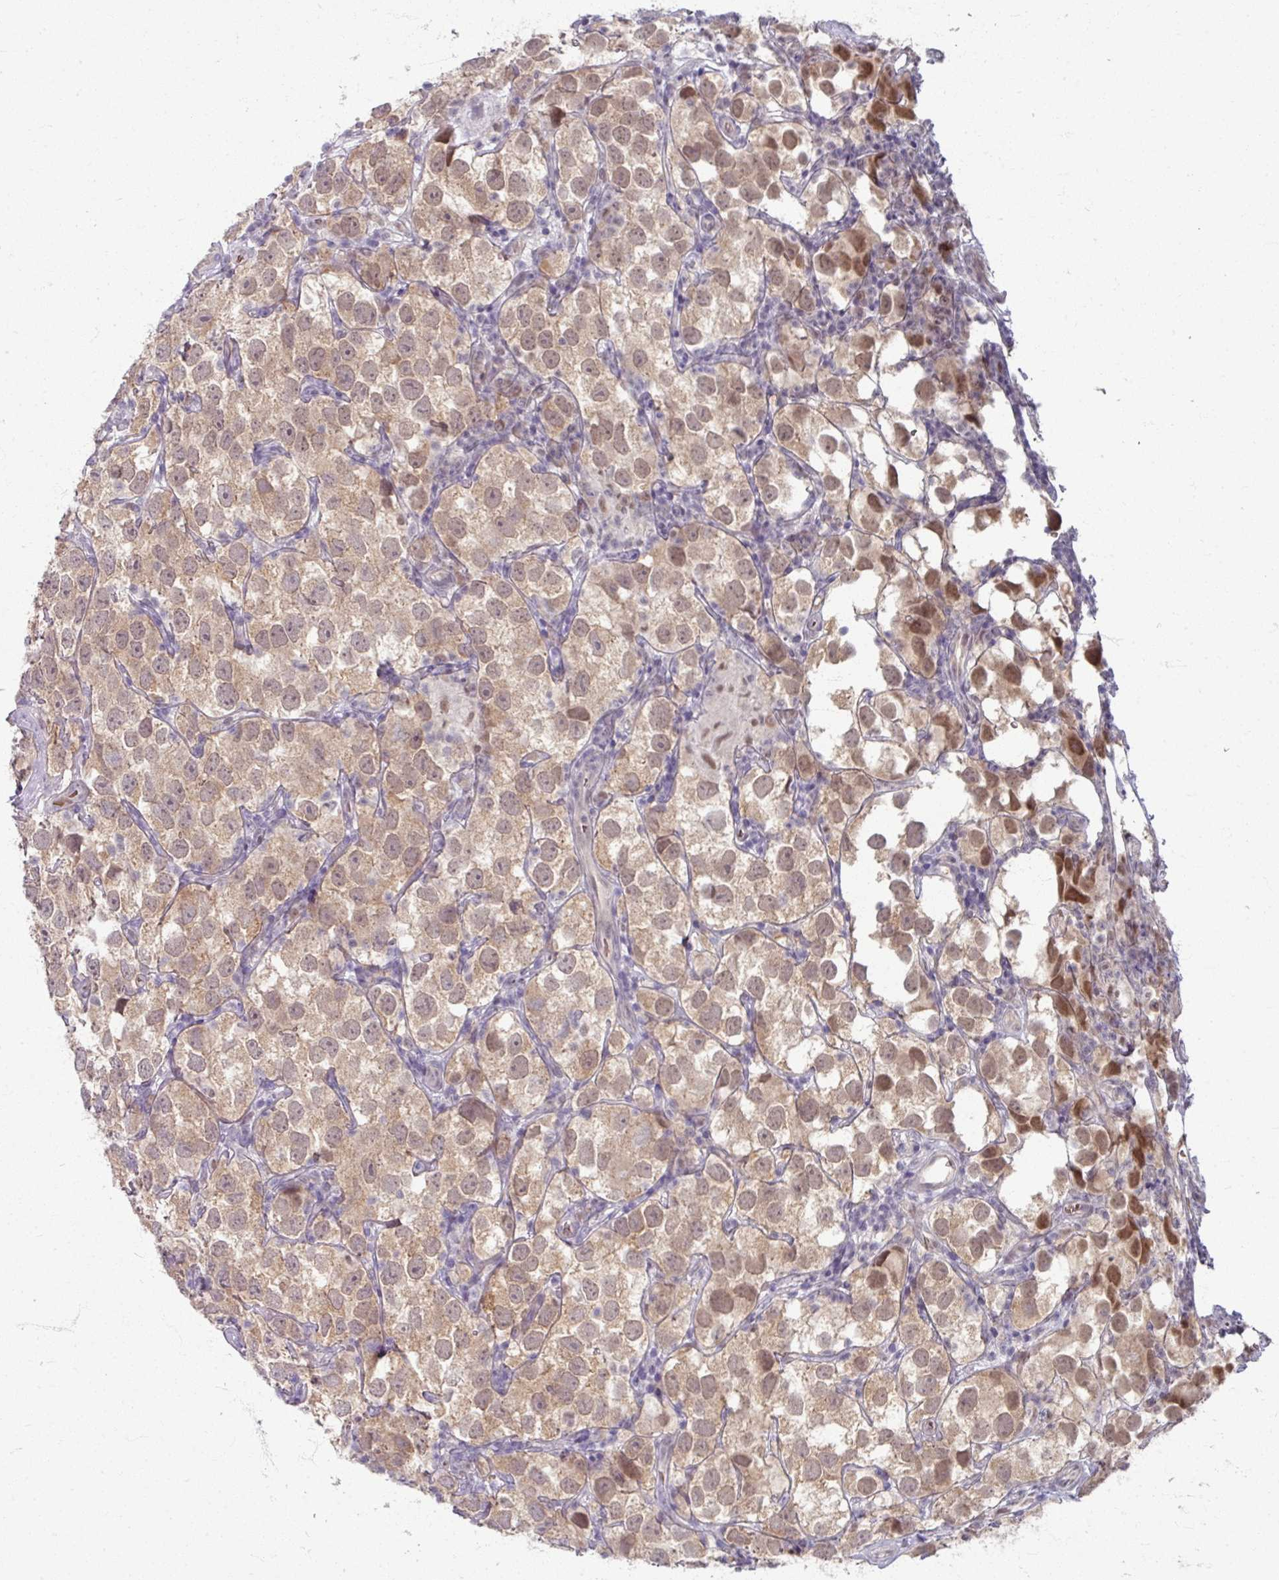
{"staining": {"intensity": "moderate", "quantity": ">75%", "location": "cytoplasmic/membranous,nuclear"}, "tissue": "testis cancer", "cell_type": "Tumor cells", "image_type": "cancer", "snomed": [{"axis": "morphology", "description": "Seminoma, NOS"}, {"axis": "topography", "description": "Testis"}], "caption": "This image exhibits IHC staining of testis cancer (seminoma), with medium moderate cytoplasmic/membranous and nuclear staining in about >75% of tumor cells.", "gene": "KMT5C", "patient": {"sex": "male", "age": 26}}